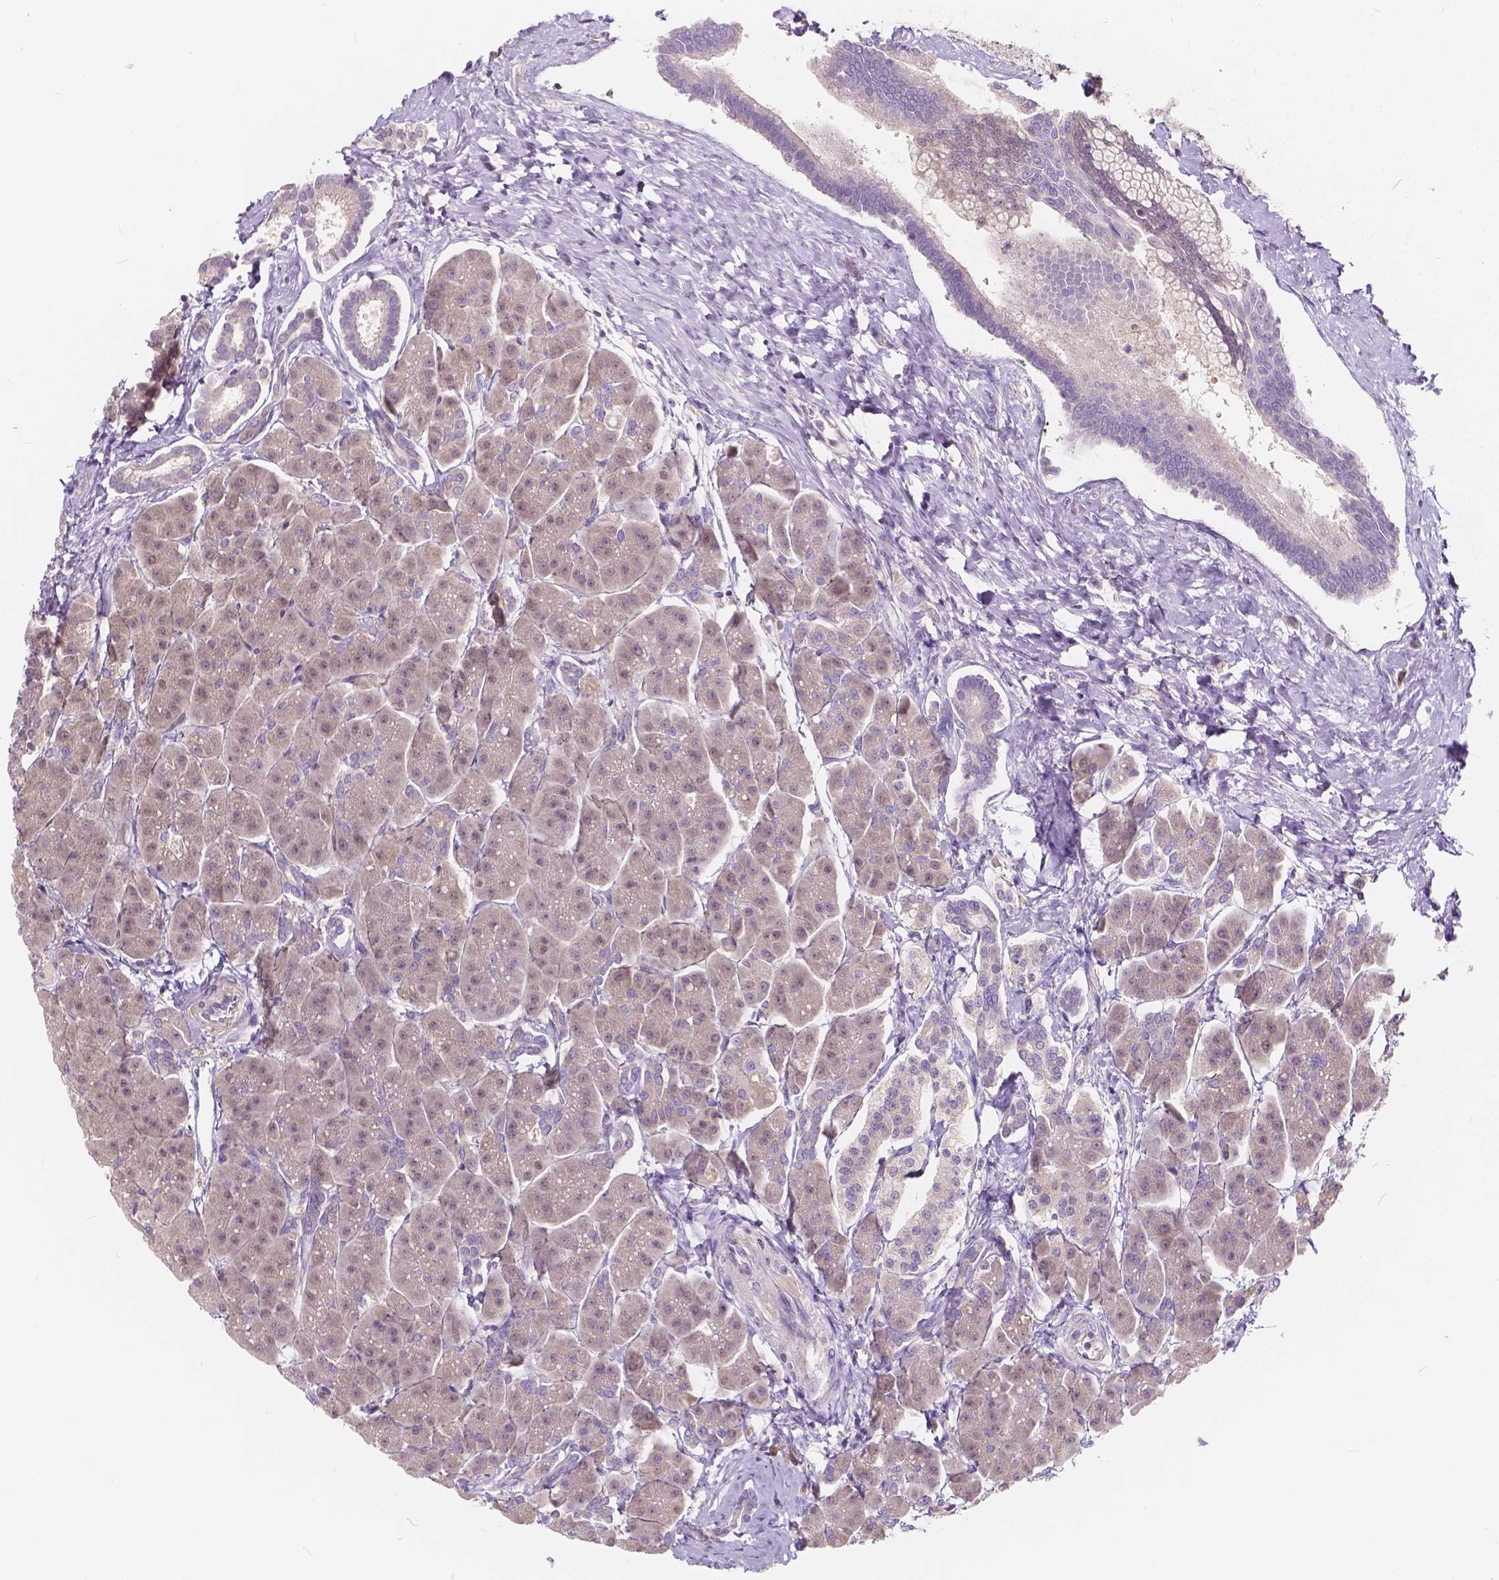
{"staining": {"intensity": "weak", "quantity": ">75%", "location": "cytoplasmic/membranous"}, "tissue": "pancreas", "cell_type": "Exocrine glandular cells", "image_type": "normal", "snomed": [{"axis": "morphology", "description": "Normal tissue, NOS"}, {"axis": "topography", "description": "Adipose tissue"}, {"axis": "topography", "description": "Pancreas"}, {"axis": "topography", "description": "Peripheral nerve tissue"}], "caption": "Pancreas stained with IHC exhibits weak cytoplasmic/membranous expression in approximately >75% of exocrine glandular cells. The staining was performed using DAB (3,3'-diaminobenzidine) to visualize the protein expression in brown, while the nuclei were stained in blue with hematoxylin (Magnification: 20x).", "gene": "KIAA0513", "patient": {"sex": "female", "age": 58}}